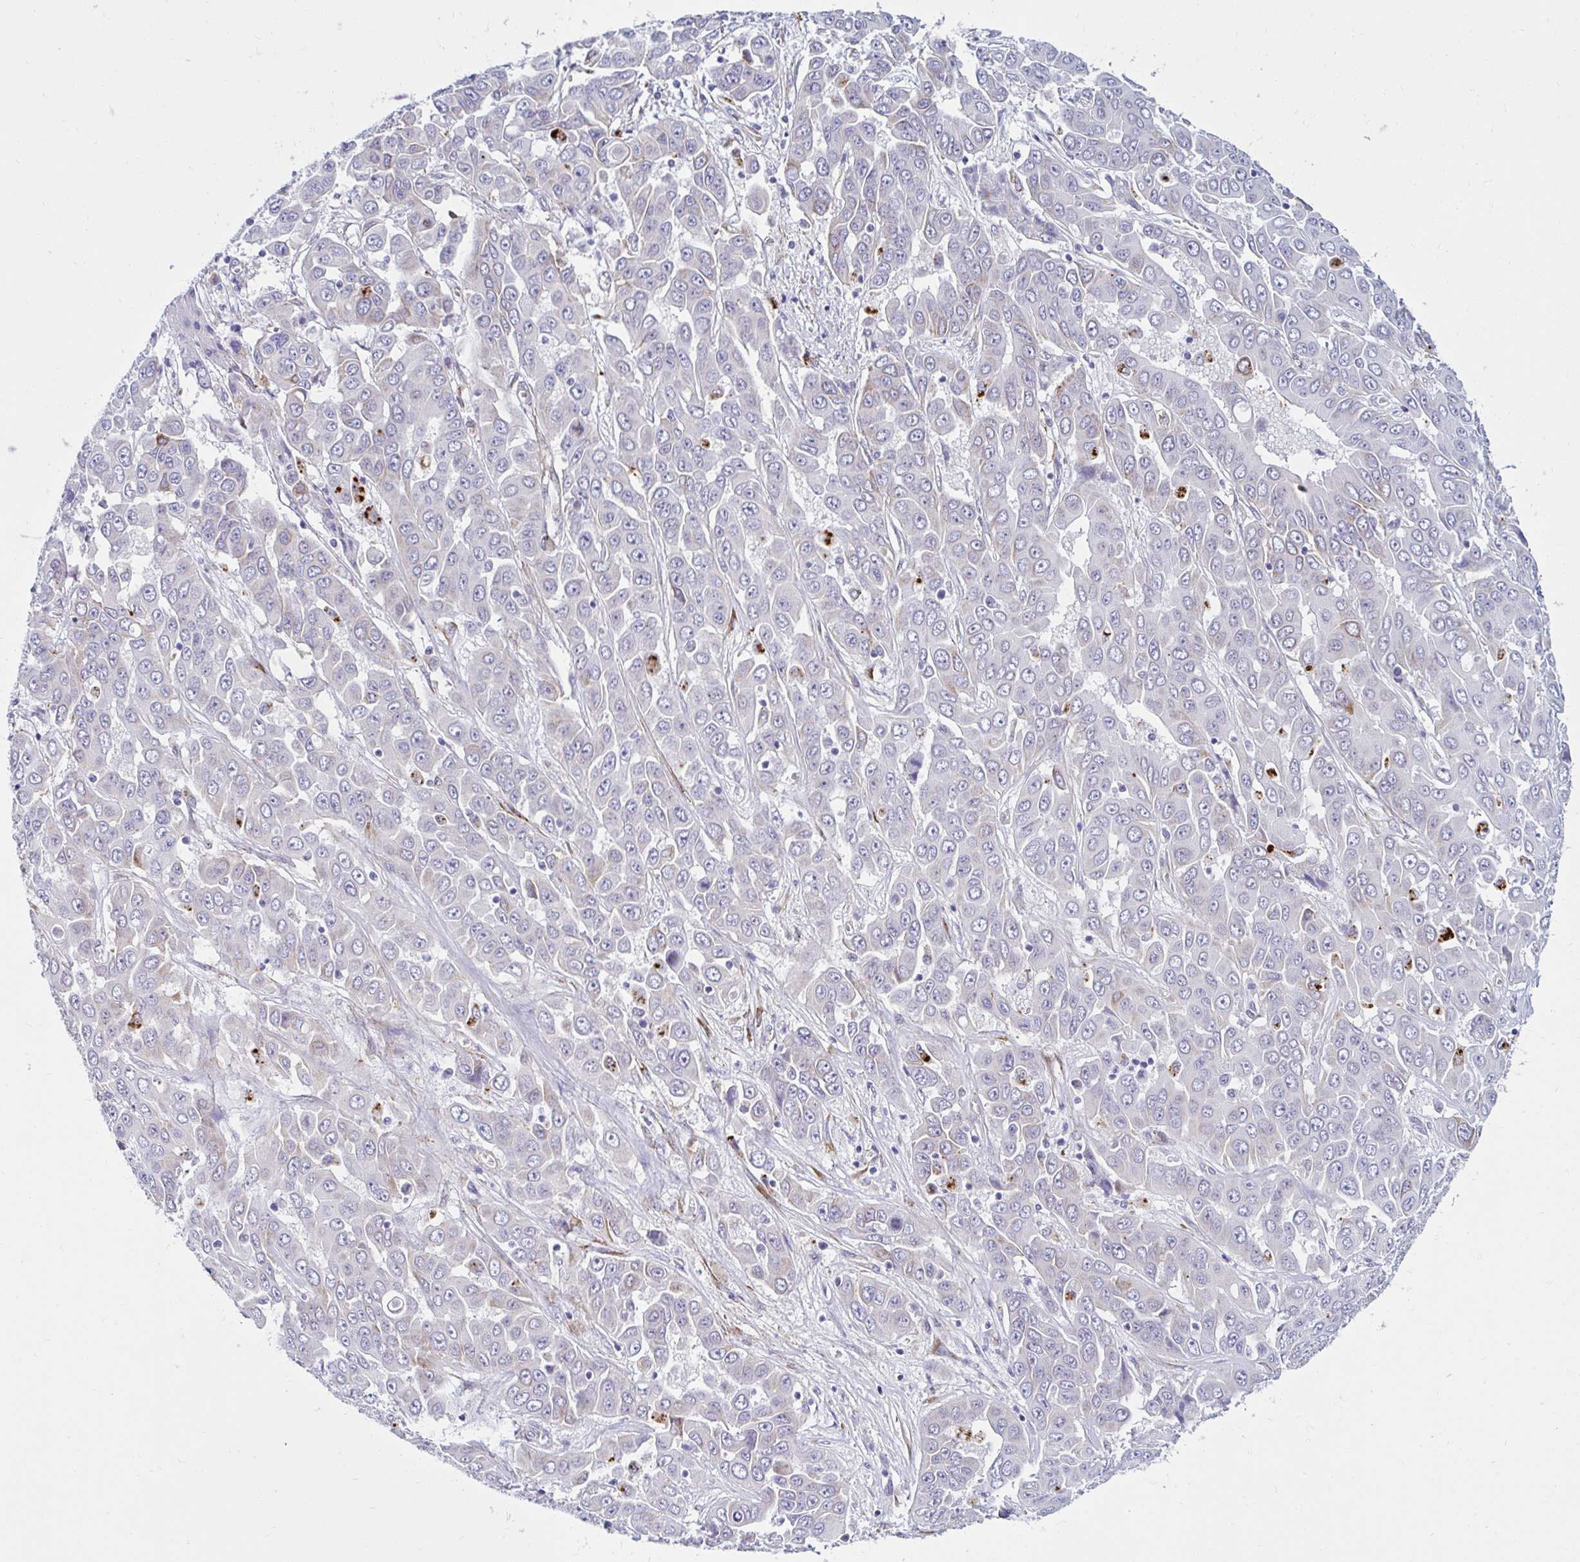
{"staining": {"intensity": "negative", "quantity": "none", "location": "none"}, "tissue": "renal cancer", "cell_type": "Tumor cells", "image_type": "cancer", "snomed": [{"axis": "morphology", "description": "Adenocarcinoma, NOS"}, {"axis": "topography", "description": "Kidney"}], "caption": "Immunohistochemical staining of adenocarcinoma (renal) shows no significant staining in tumor cells. (DAB immunohistochemistry (IHC) visualized using brightfield microscopy, high magnification).", "gene": "ANKRD62", "patient": {"sex": "female", "age": 64}}